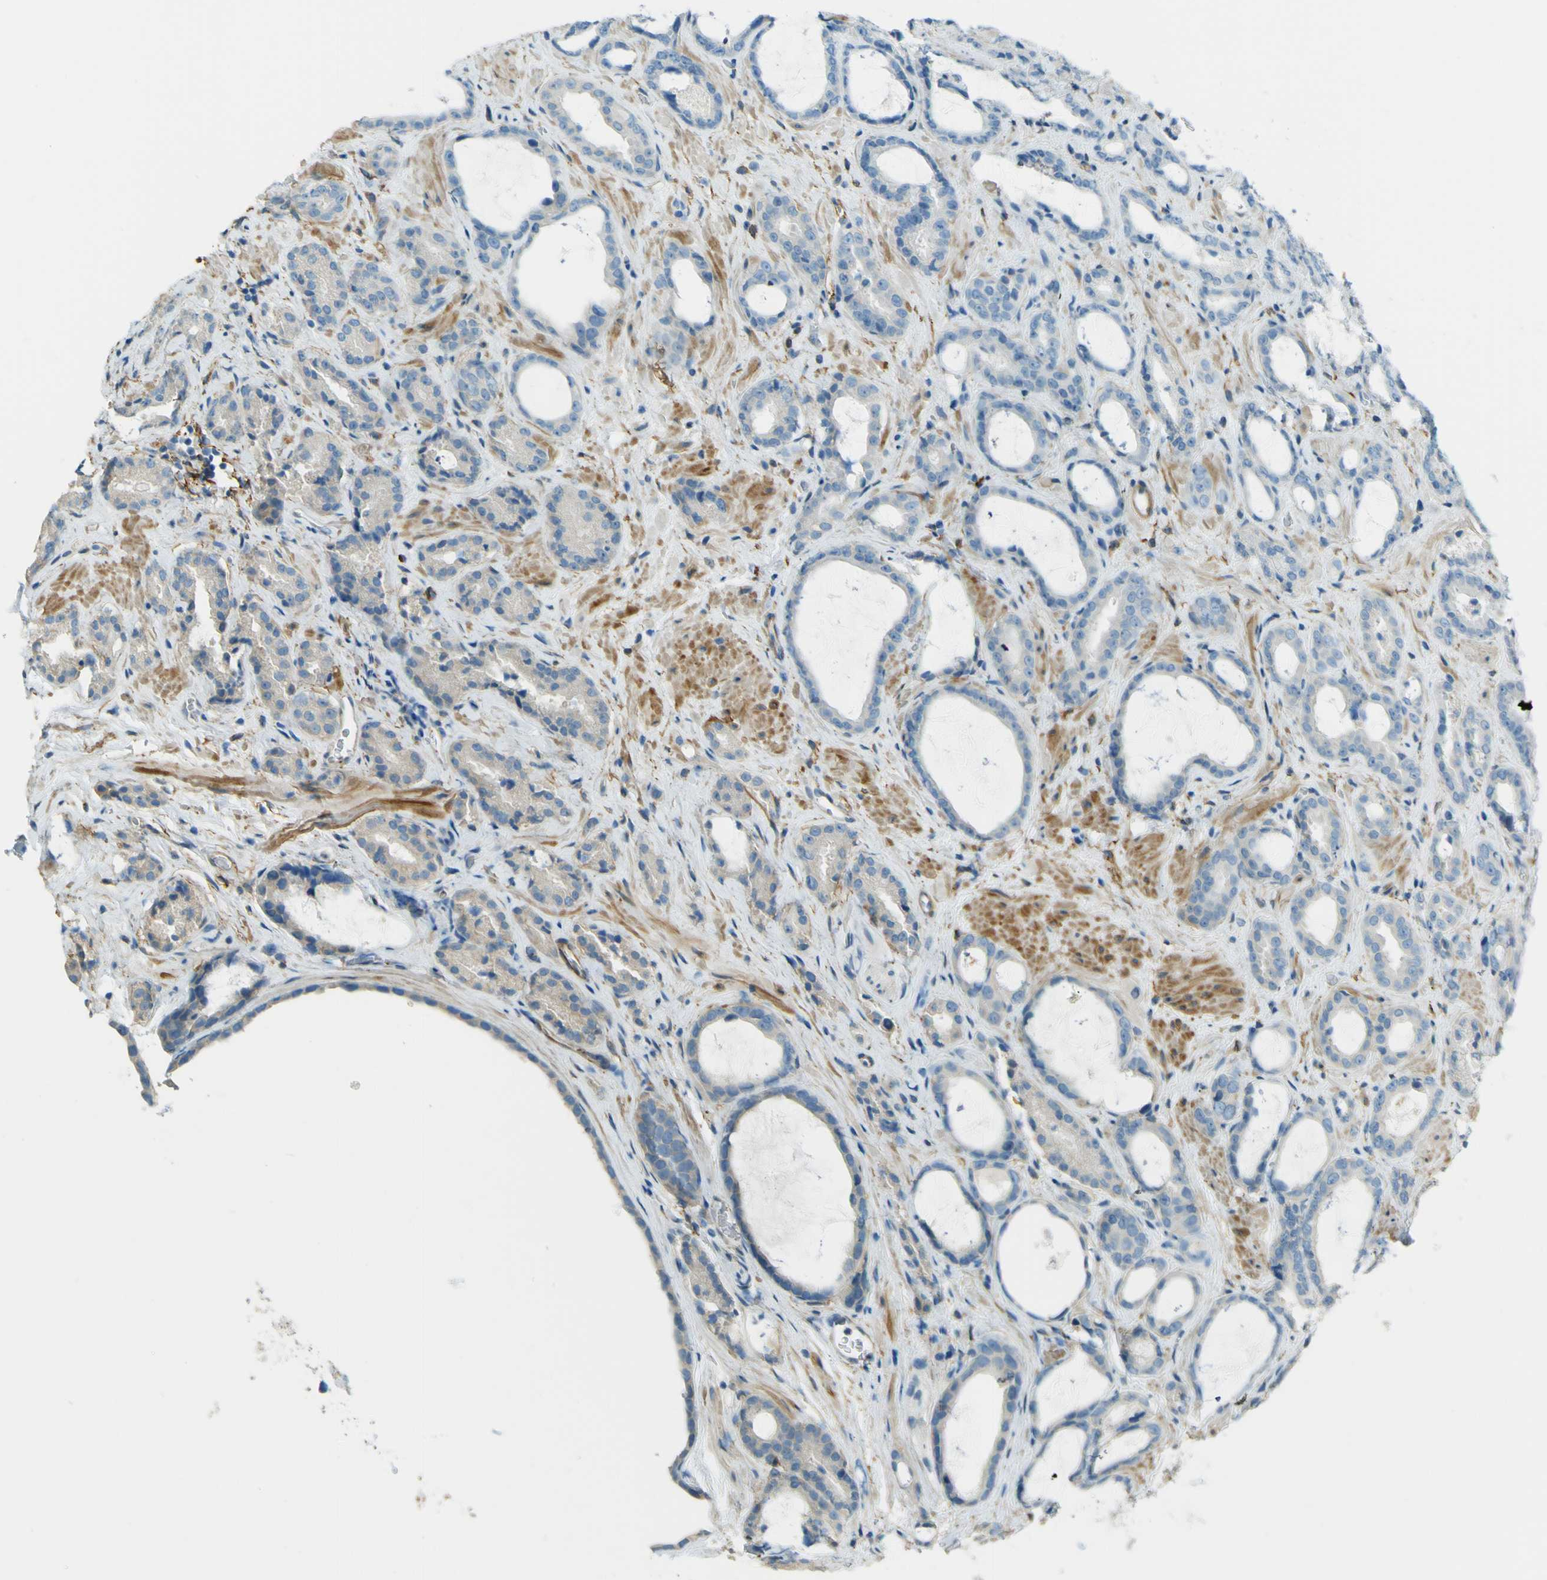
{"staining": {"intensity": "negative", "quantity": "none", "location": "none"}, "tissue": "prostate cancer", "cell_type": "Tumor cells", "image_type": "cancer", "snomed": [{"axis": "morphology", "description": "Adenocarcinoma, Low grade"}, {"axis": "topography", "description": "Prostate"}], "caption": "DAB immunohistochemical staining of prostate low-grade adenocarcinoma demonstrates no significant staining in tumor cells.", "gene": "NEXN", "patient": {"sex": "male", "age": 60}}